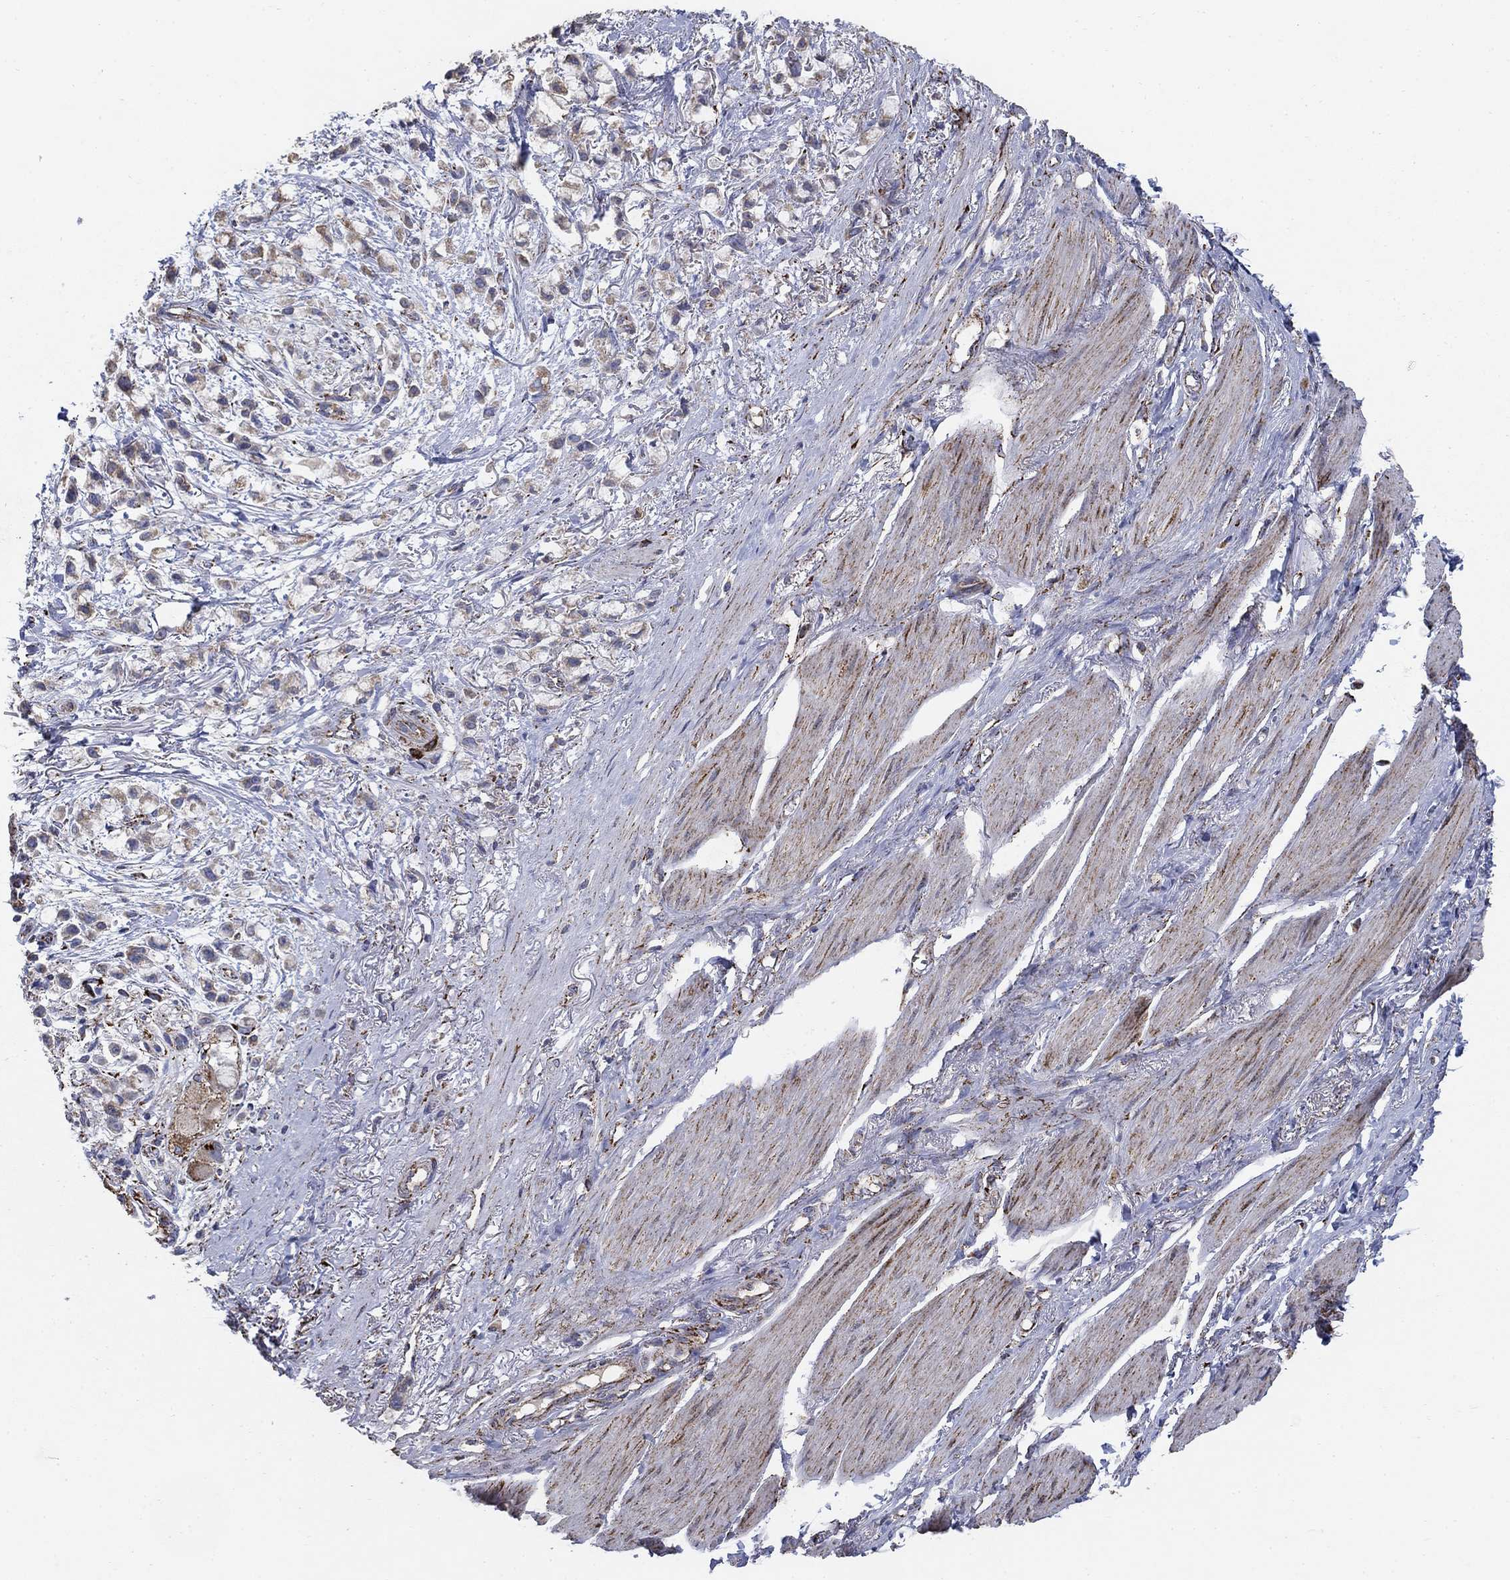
{"staining": {"intensity": "weak", "quantity": ">75%", "location": "cytoplasmic/membranous"}, "tissue": "stomach cancer", "cell_type": "Tumor cells", "image_type": "cancer", "snomed": [{"axis": "morphology", "description": "Adenocarcinoma, NOS"}, {"axis": "topography", "description": "Stomach"}], "caption": "Tumor cells exhibit low levels of weak cytoplasmic/membranous expression in about >75% of cells in adenocarcinoma (stomach).", "gene": "PNPLA2", "patient": {"sex": "female", "age": 81}}